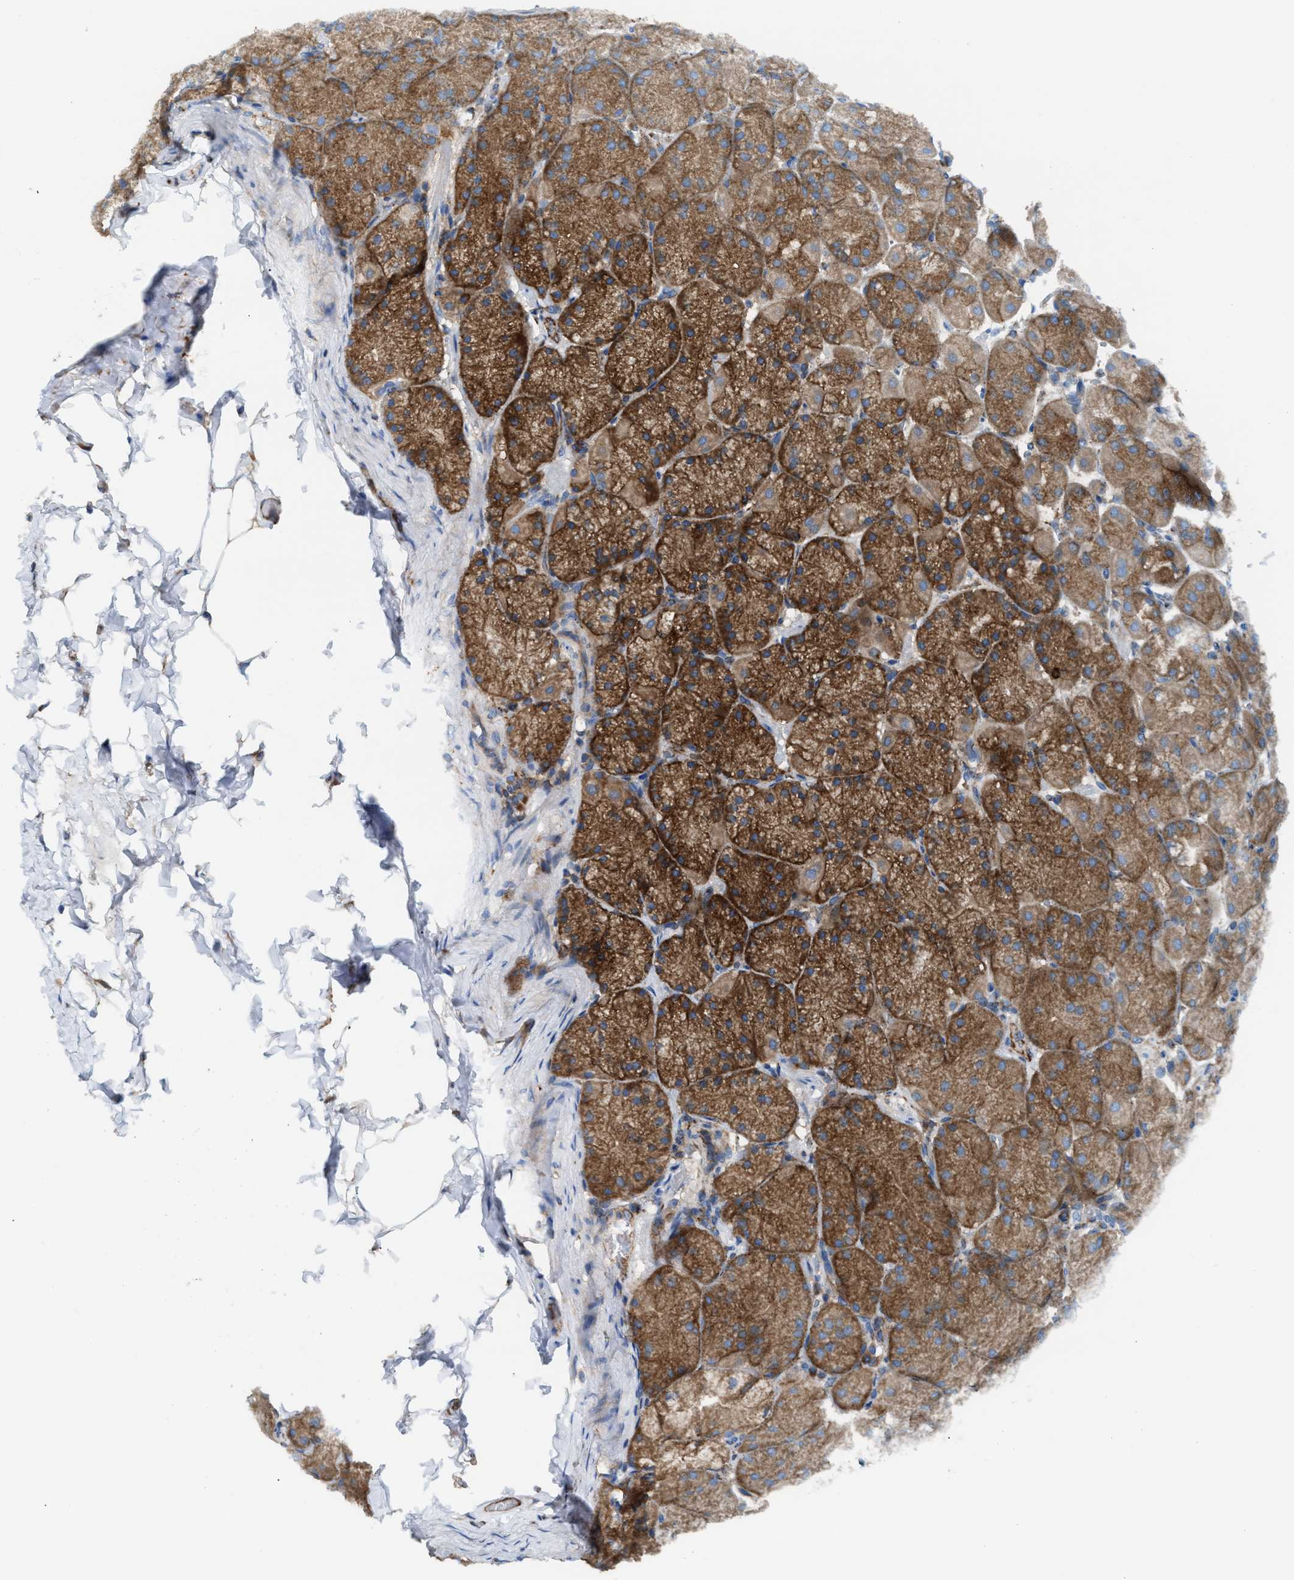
{"staining": {"intensity": "moderate", "quantity": ">75%", "location": "cytoplasmic/membranous"}, "tissue": "stomach", "cell_type": "Glandular cells", "image_type": "normal", "snomed": [{"axis": "morphology", "description": "Normal tissue, NOS"}, {"axis": "topography", "description": "Stomach, upper"}], "caption": "This is an image of IHC staining of unremarkable stomach, which shows moderate positivity in the cytoplasmic/membranous of glandular cells.", "gene": "TBC1D15", "patient": {"sex": "female", "age": 56}}